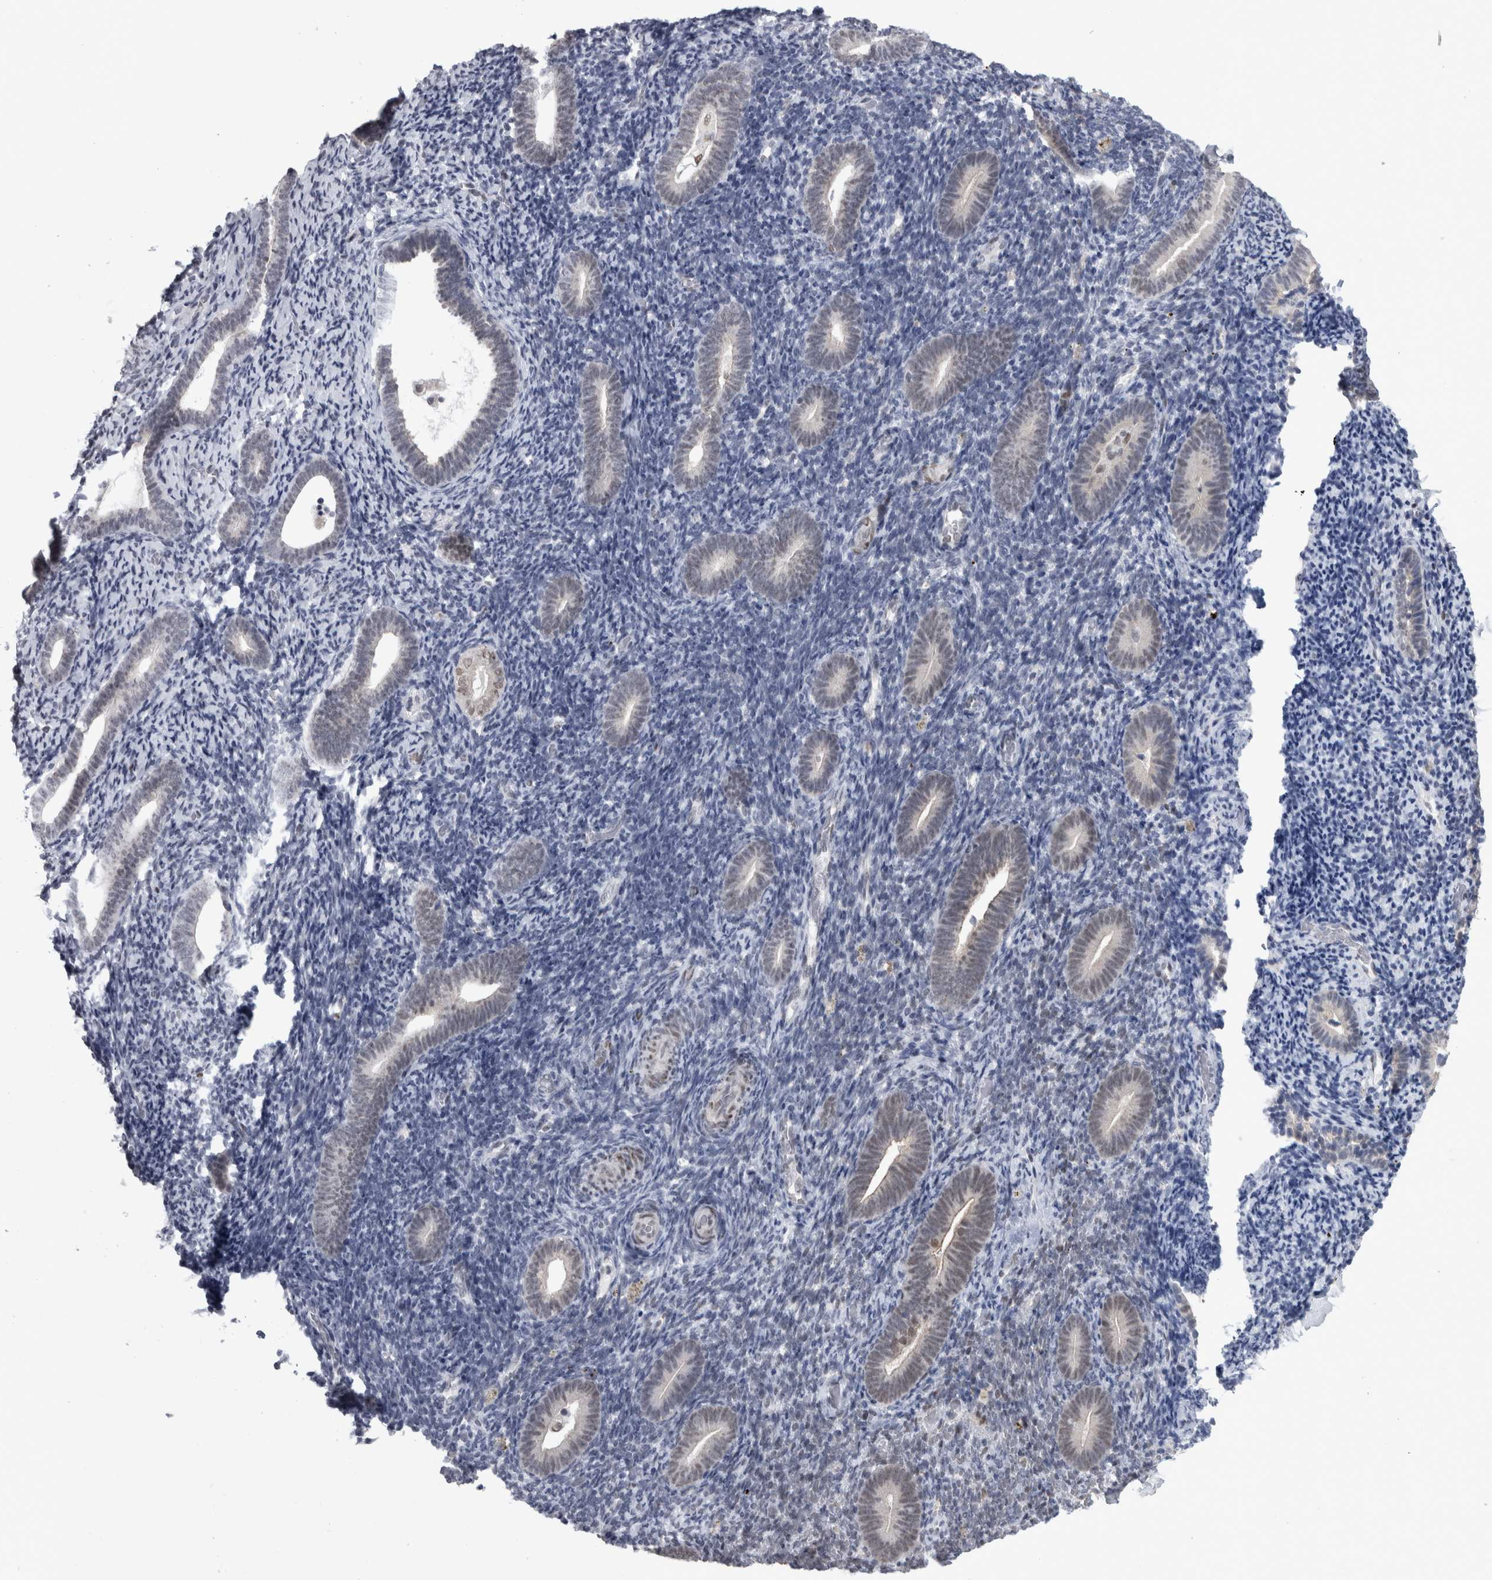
{"staining": {"intensity": "negative", "quantity": "none", "location": "none"}, "tissue": "endometrium", "cell_type": "Cells in endometrial stroma", "image_type": "normal", "snomed": [{"axis": "morphology", "description": "Normal tissue, NOS"}, {"axis": "topography", "description": "Endometrium"}], "caption": "Immunohistochemistry (IHC) micrograph of benign endometrium stained for a protein (brown), which reveals no staining in cells in endometrial stroma.", "gene": "HEXIM2", "patient": {"sex": "female", "age": 51}}